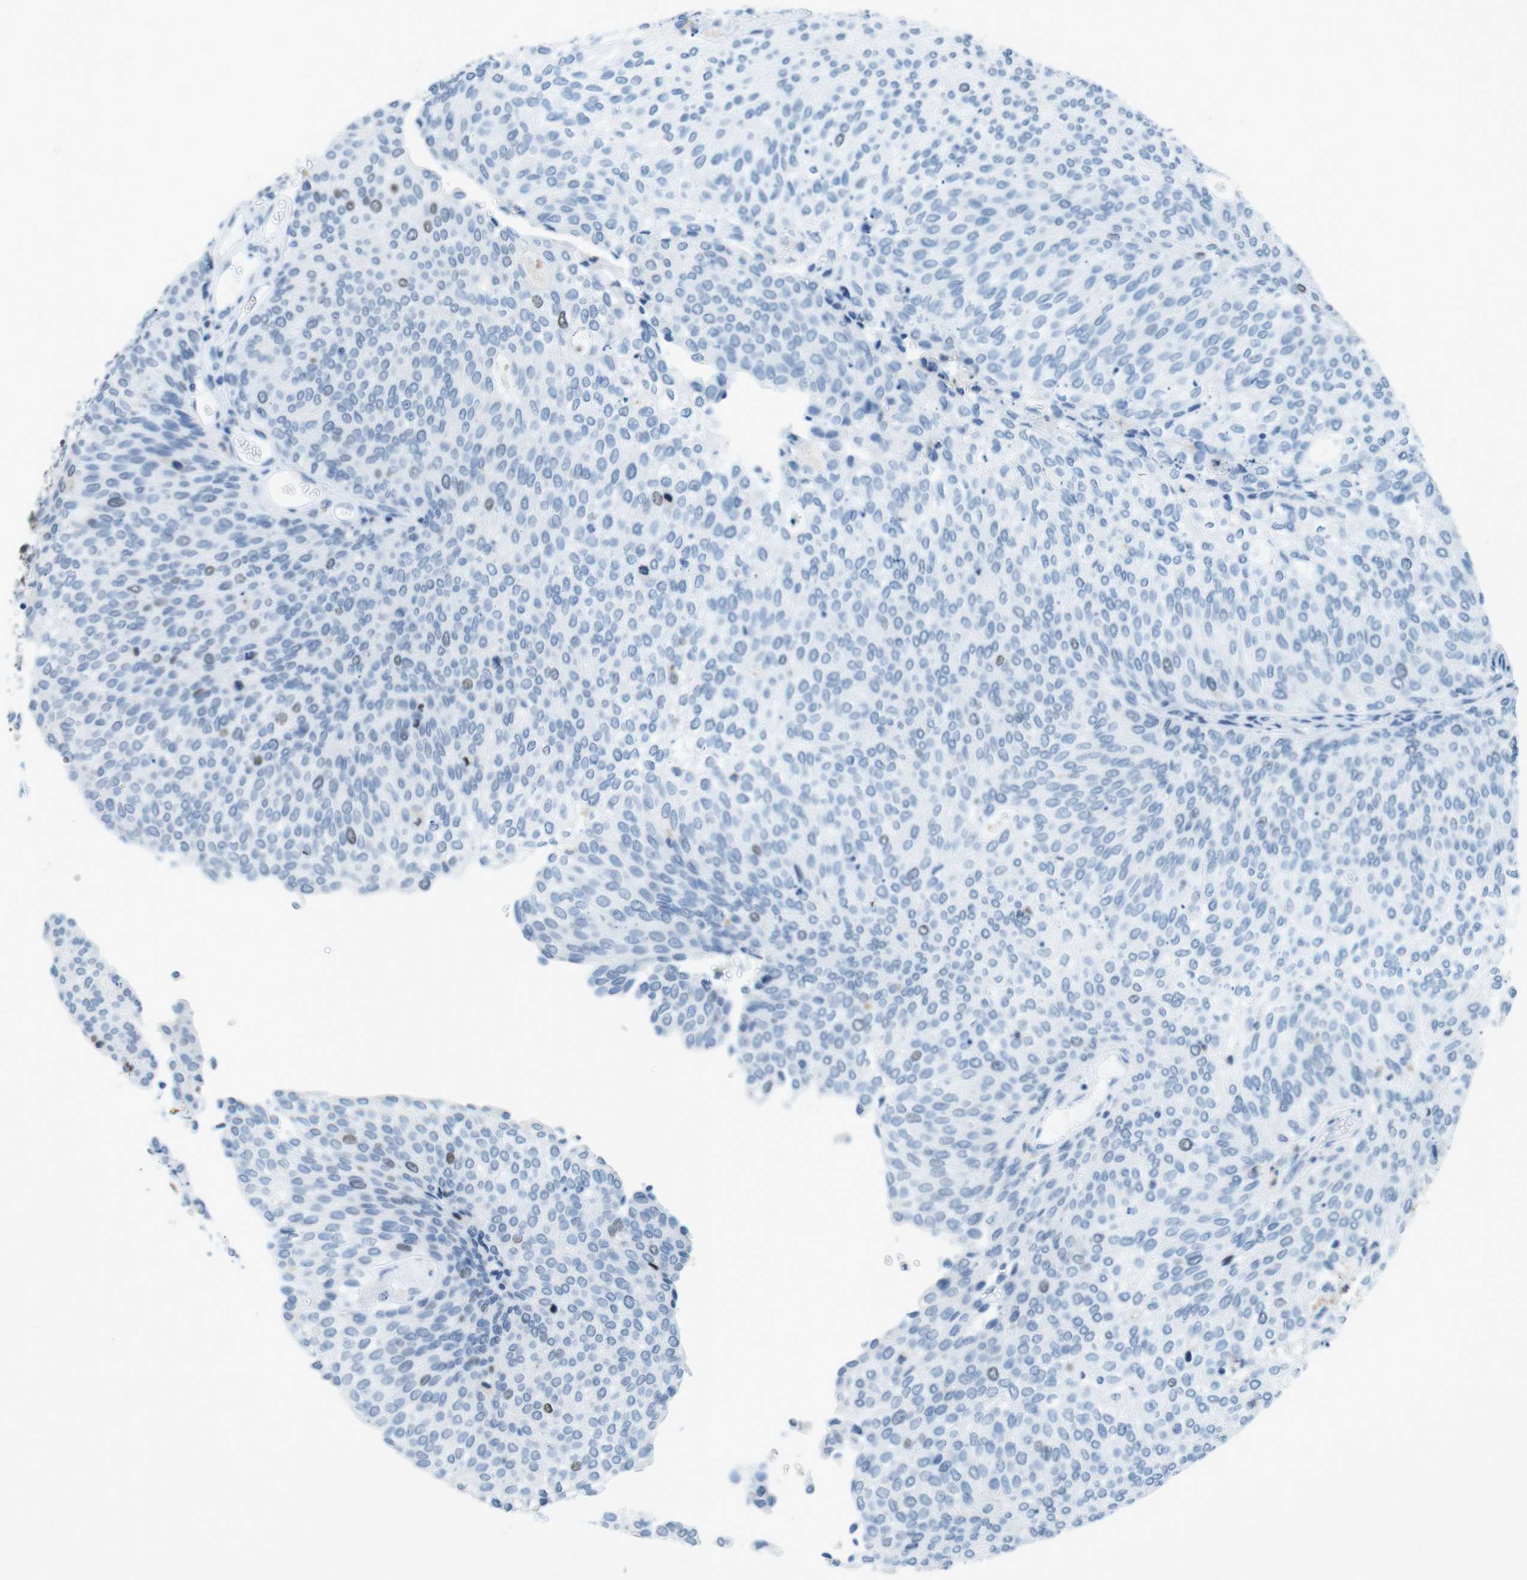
{"staining": {"intensity": "weak", "quantity": "<25%", "location": "nuclear"}, "tissue": "urothelial cancer", "cell_type": "Tumor cells", "image_type": "cancer", "snomed": [{"axis": "morphology", "description": "Urothelial carcinoma, Low grade"}, {"axis": "topography", "description": "Urinary bladder"}], "caption": "High power microscopy micrograph of an immunohistochemistry histopathology image of urothelial cancer, revealing no significant positivity in tumor cells.", "gene": "CTAG1B", "patient": {"sex": "female", "age": 79}}